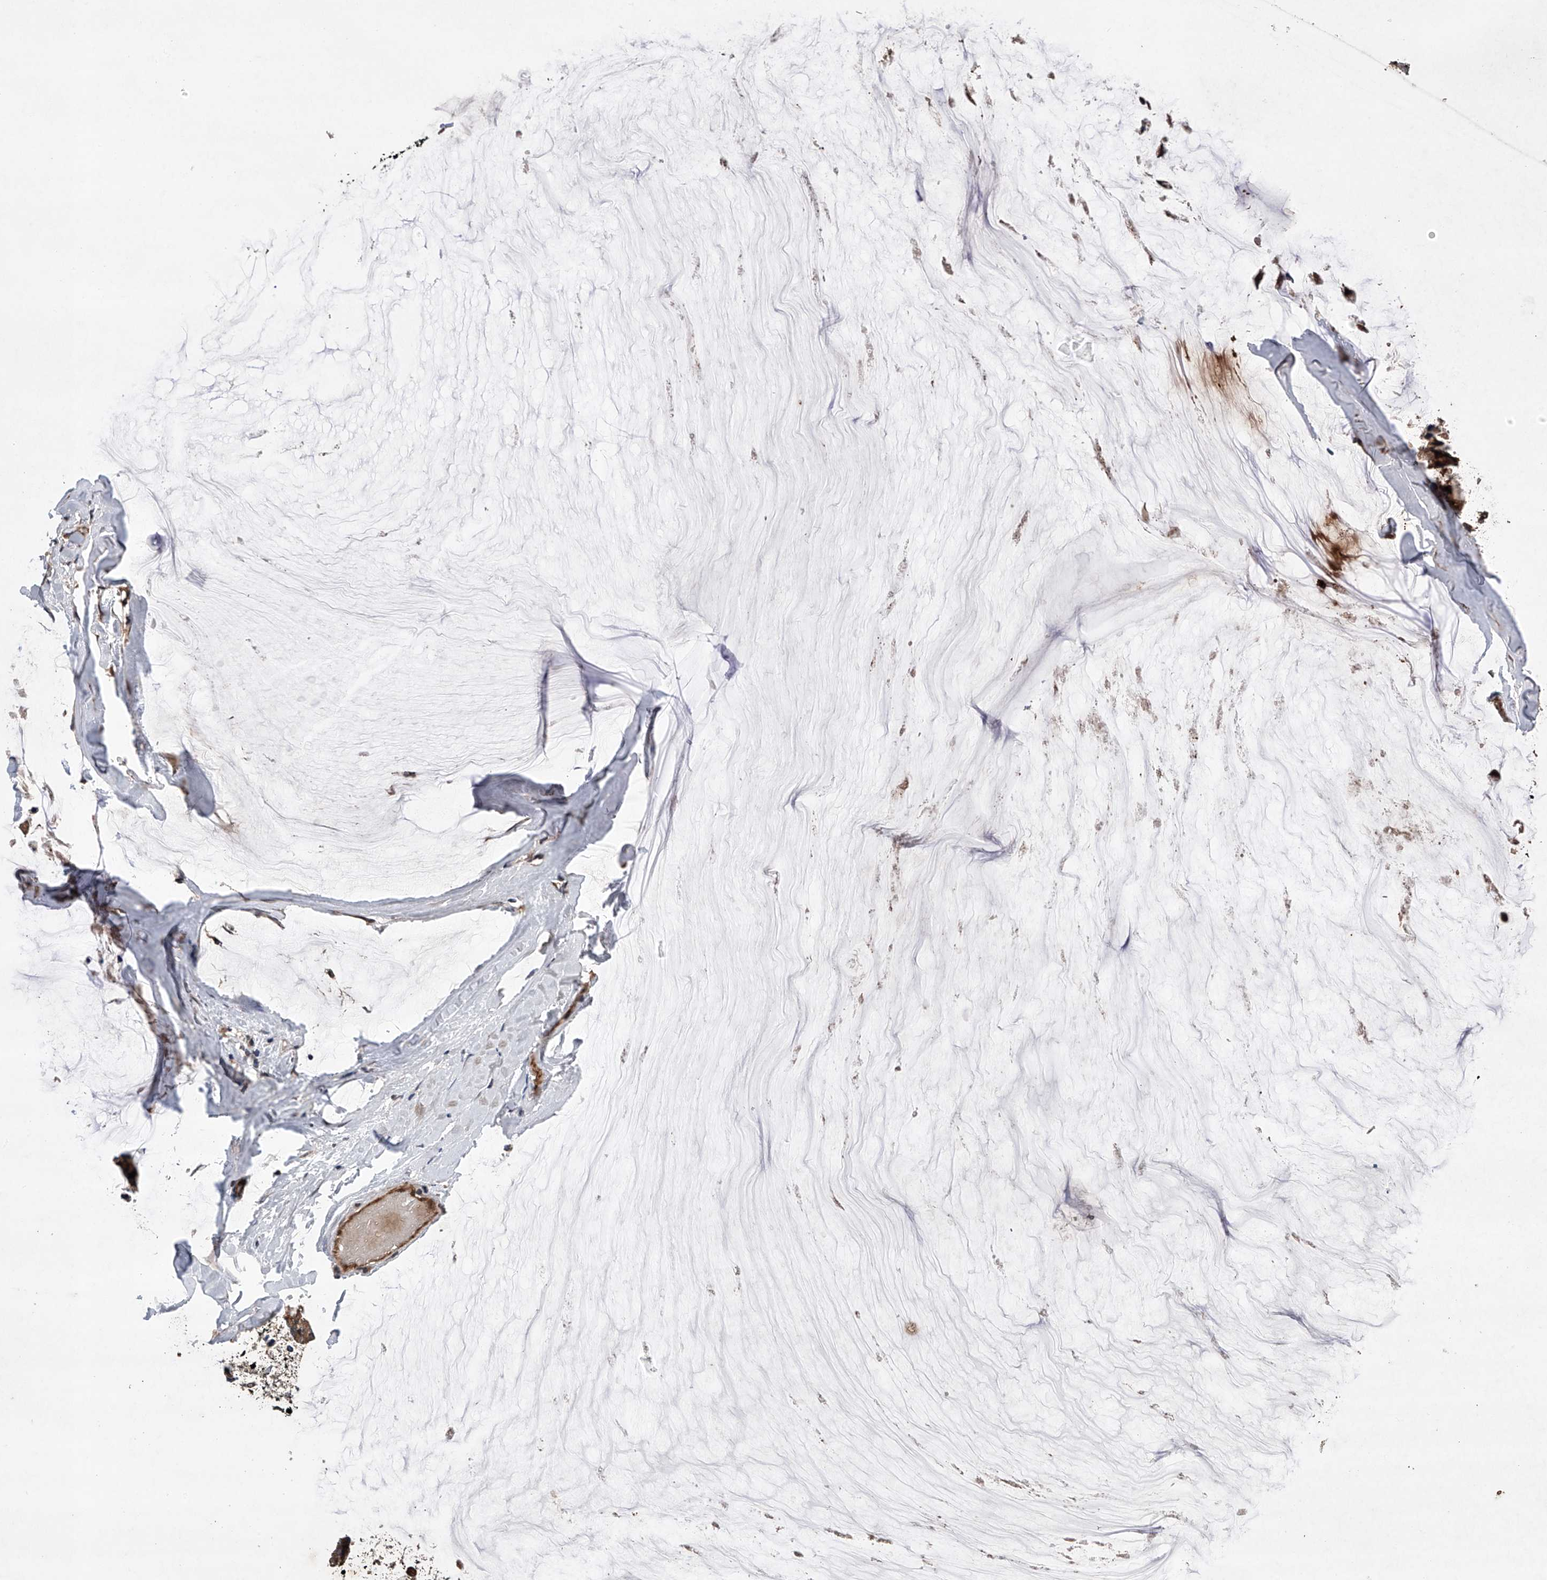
{"staining": {"intensity": "moderate", "quantity": ">75%", "location": "cytoplasmic/membranous"}, "tissue": "ovarian cancer", "cell_type": "Tumor cells", "image_type": "cancer", "snomed": [{"axis": "morphology", "description": "Cystadenocarcinoma, mucinous, NOS"}, {"axis": "topography", "description": "Ovary"}], "caption": "The micrograph reveals immunohistochemical staining of ovarian mucinous cystadenocarcinoma. There is moderate cytoplasmic/membranous staining is present in about >75% of tumor cells.", "gene": "MAP3K11", "patient": {"sex": "female", "age": 39}}